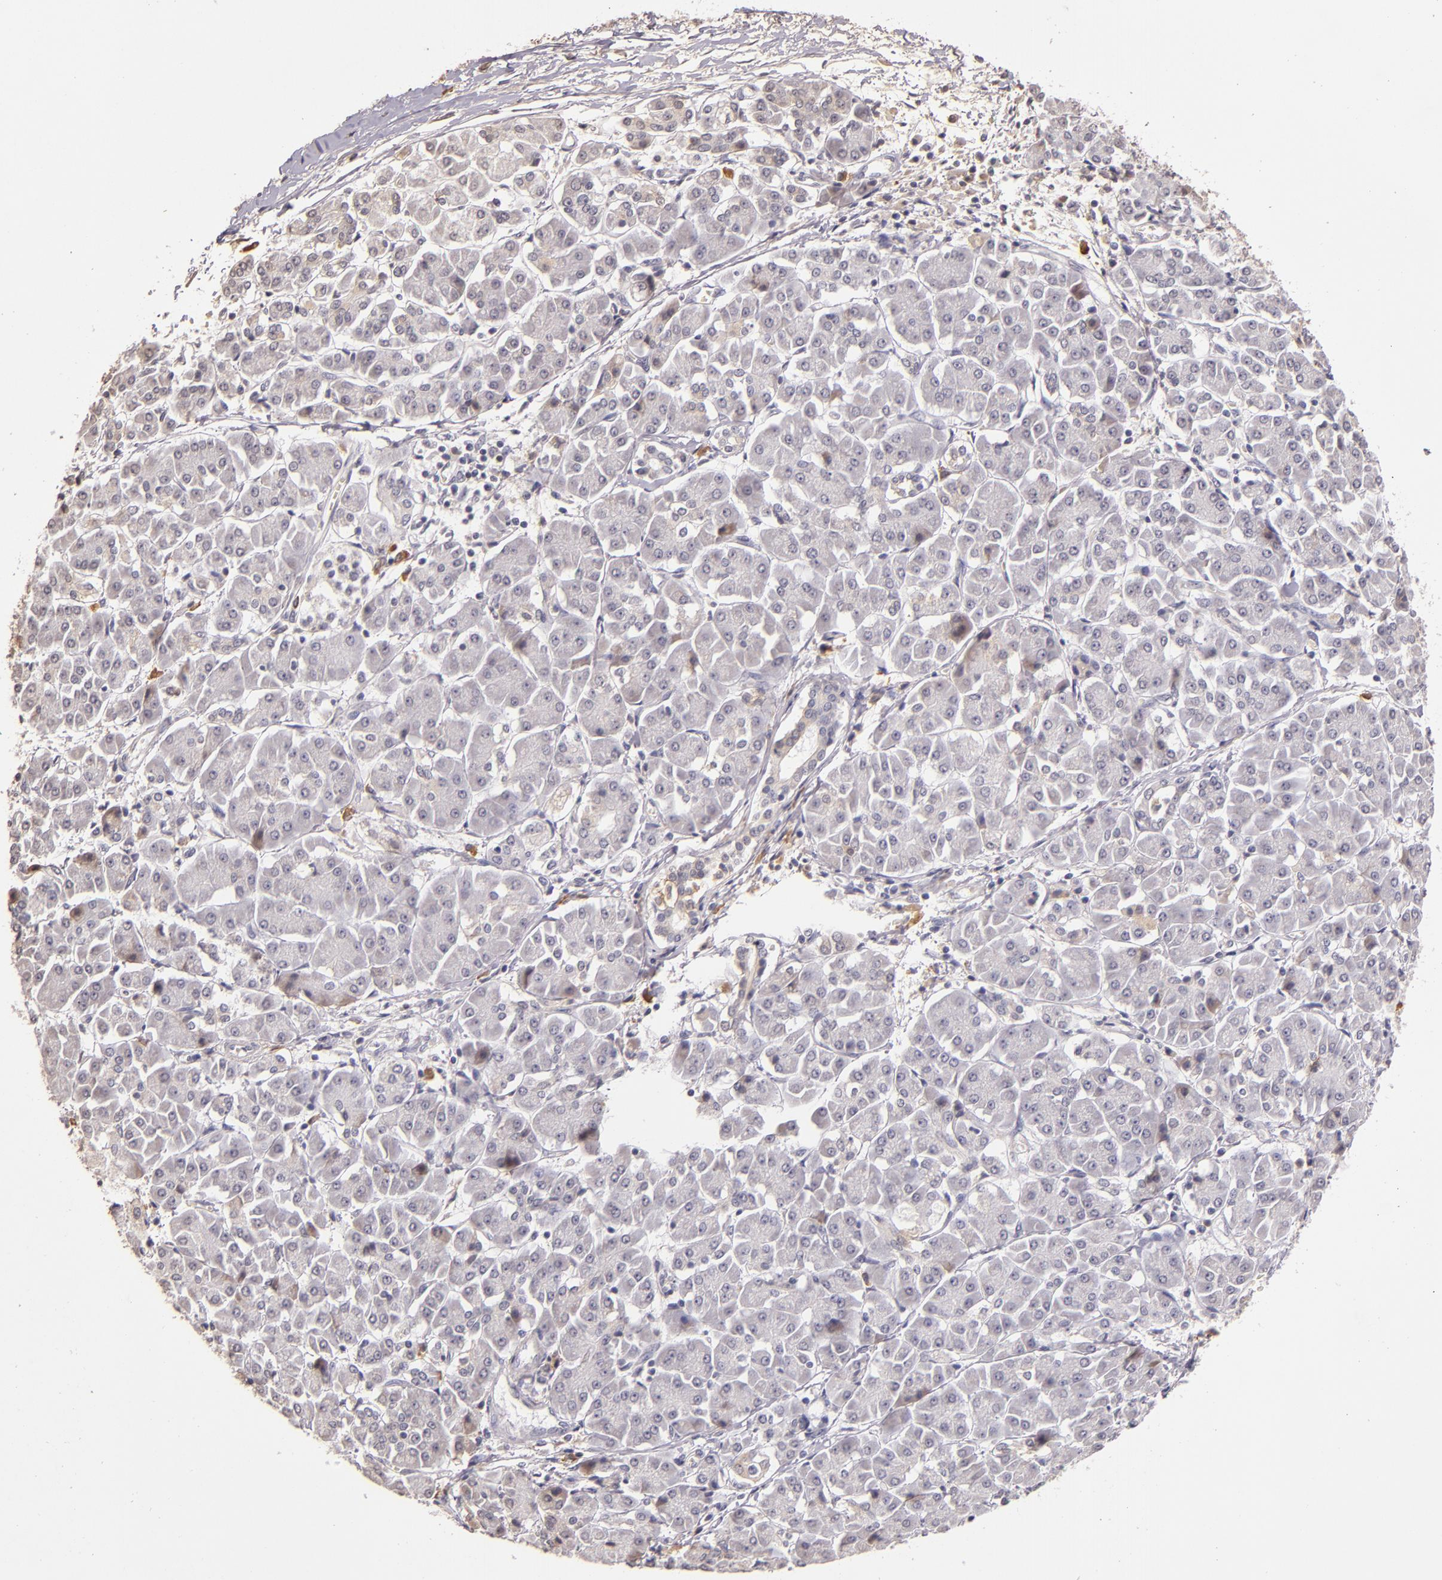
{"staining": {"intensity": "weak", "quantity": "<25%", "location": "cytoplasmic/membranous"}, "tissue": "pancreatic cancer", "cell_type": "Tumor cells", "image_type": "cancer", "snomed": [{"axis": "morphology", "description": "Adenocarcinoma, NOS"}, {"axis": "topography", "description": "Pancreas"}], "caption": "The immunohistochemistry (IHC) histopathology image has no significant staining in tumor cells of pancreatic adenocarcinoma tissue. (Immunohistochemistry (ihc), brightfield microscopy, high magnification).", "gene": "ABL1", "patient": {"sex": "female", "age": 57}}